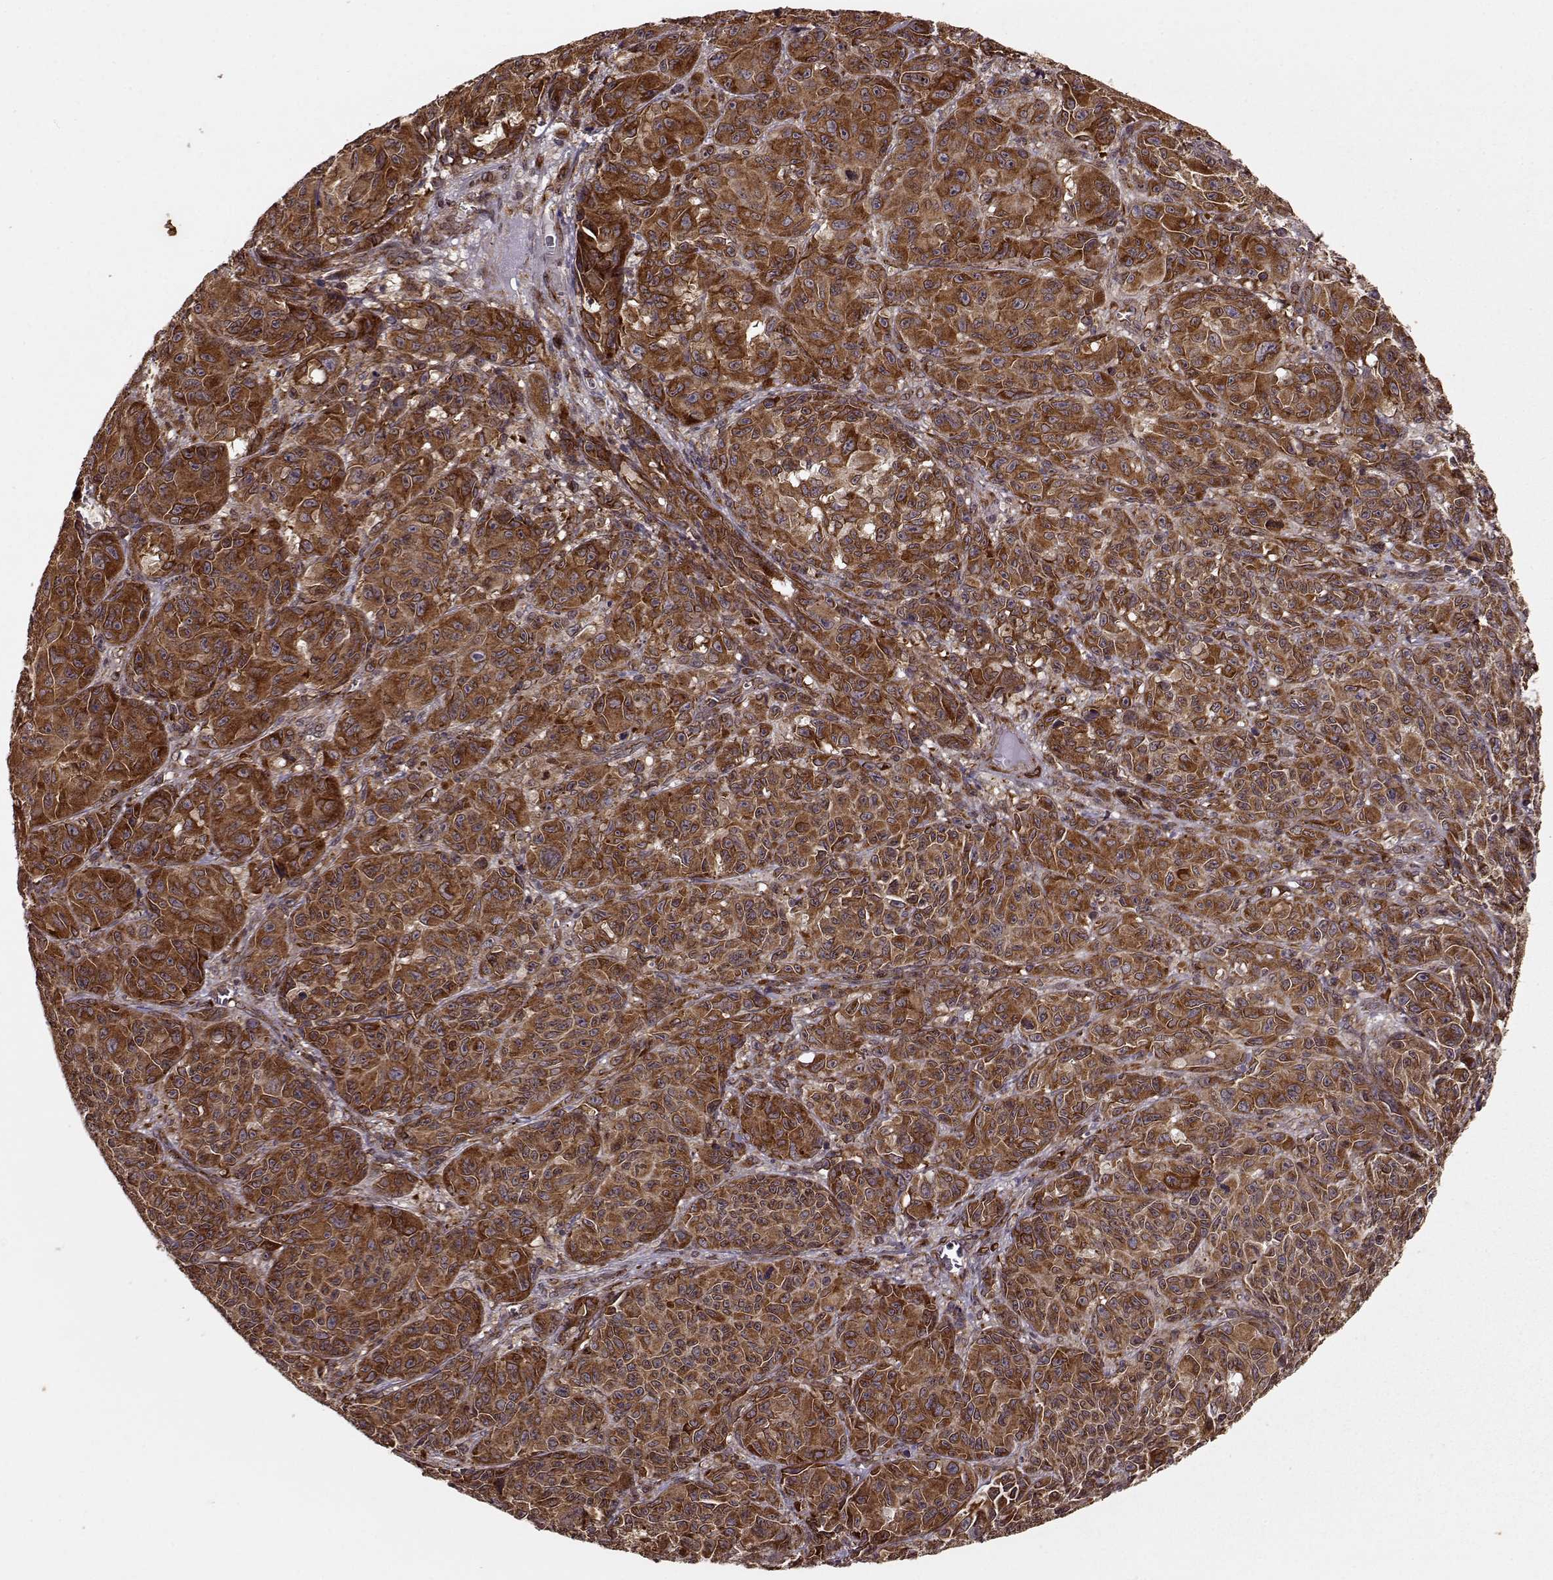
{"staining": {"intensity": "strong", "quantity": ">75%", "location": "cytoplasmic/membranous"}, "tissue": "melanoma", "cell_type": "Tumor cells", "image_type": "cancer", "snomed": [{"axis": "morphology", "description": "Malignant melanoma, NOS"}, {"axis": "topography", "description": "Vulva, labia, clitoris and Bartholin´s gland, NO"}], "caption": "Human melanoma stained for a protein (brown) exhibits strong cytoplasmic/membranous positive positivity in approximately >75% of tumor cells.", "gene": "YIPF5", "patient": {"sex": "female", "age": 75}}